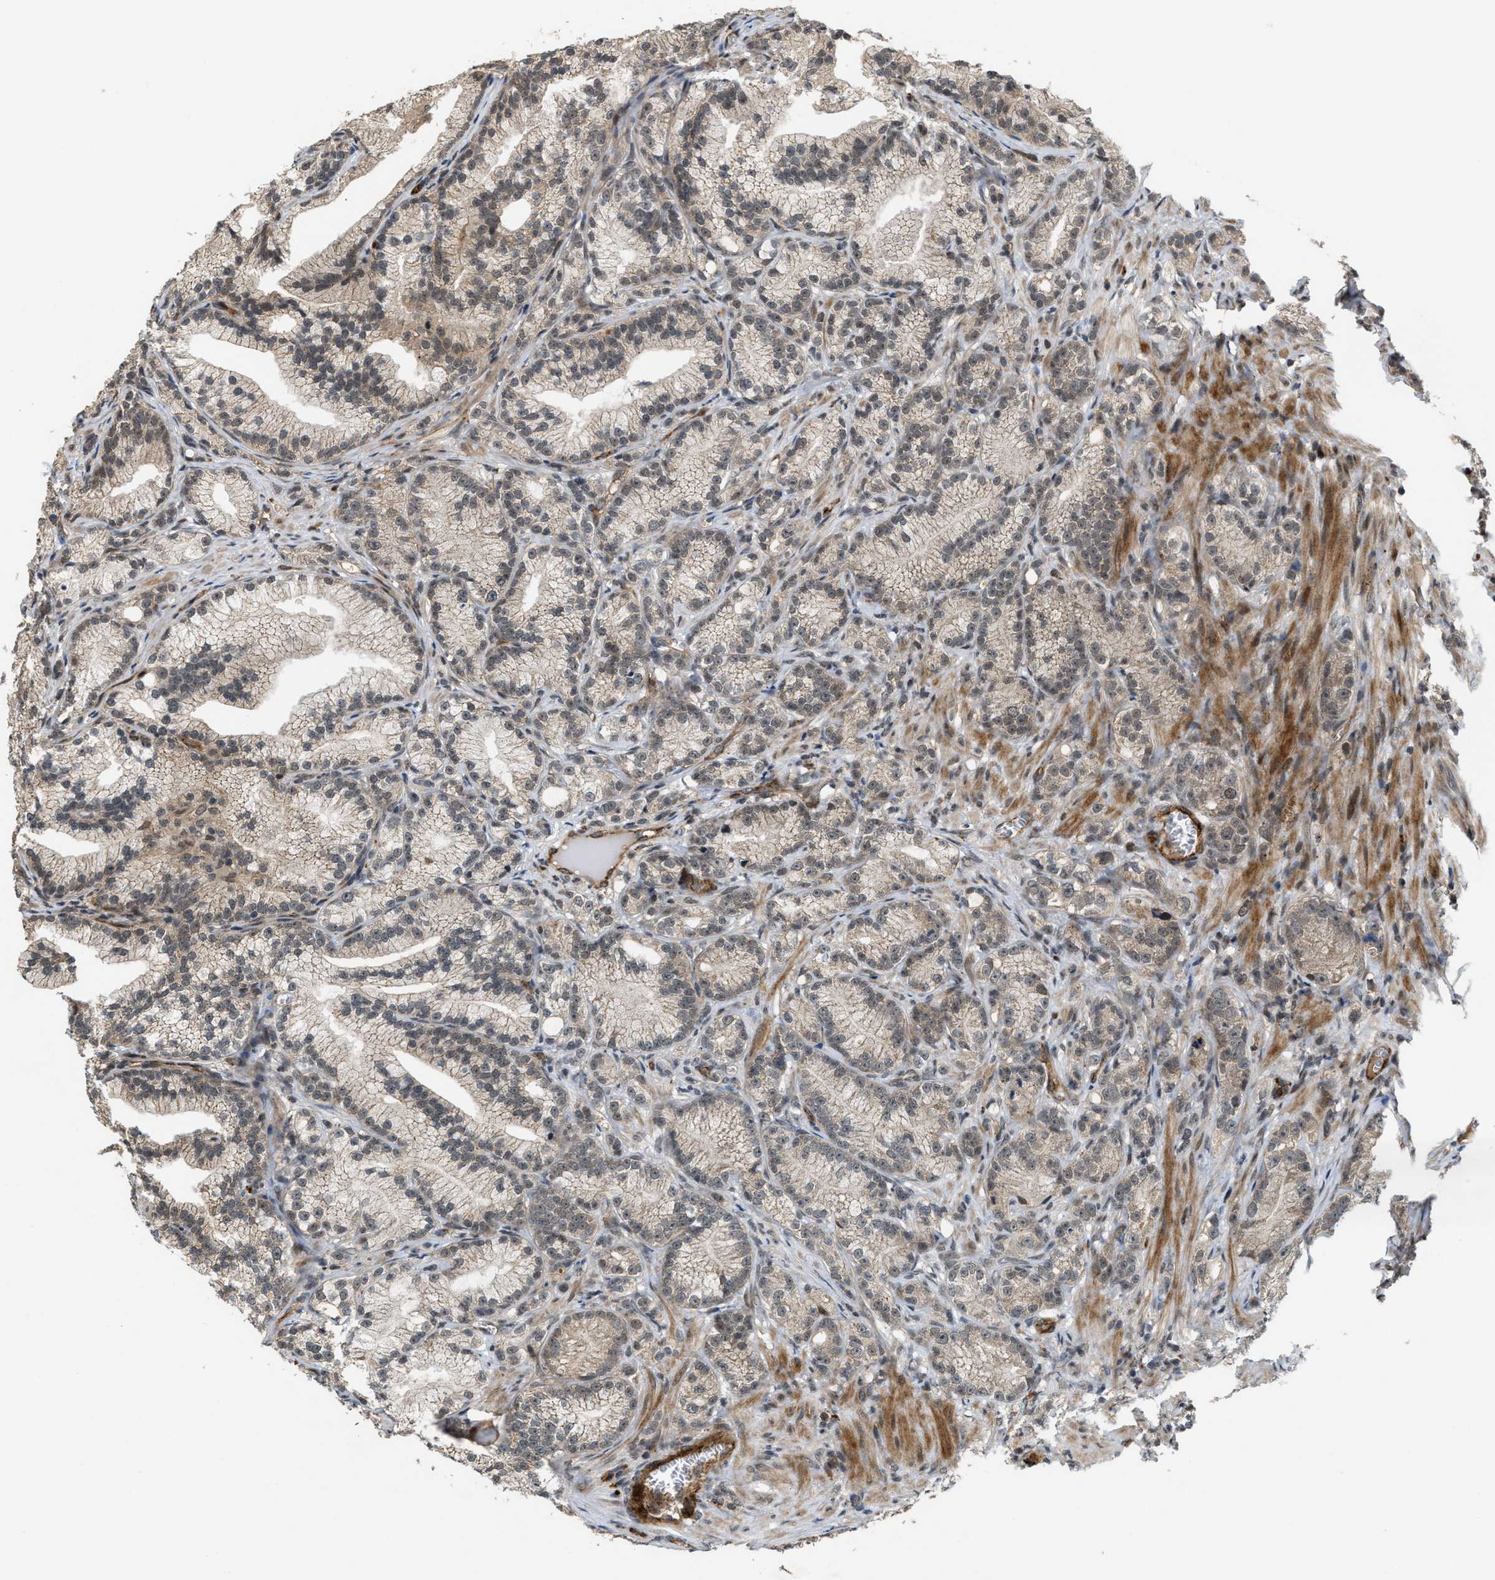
{"staining": {"intensity": "weak", "quantity": ">75%", "location": "cytoplasmic/membranous,nuclear"}, "tissue": "prostate cancer", "cell_type": "Tumor cells", "image_type": "cancer", "snomed": [{"axis": "morphology", "description": "Adenocarcinoma, Low grade"}, {"axis": "topography", "description": "Prostate"}], "caption": "Human low-grade adenocarcinoma (prostate) stained with a protein marker displays weak staining in tumor cells.", "gene": "DPF2", "patient": {"sex": "male", "age": 89}}